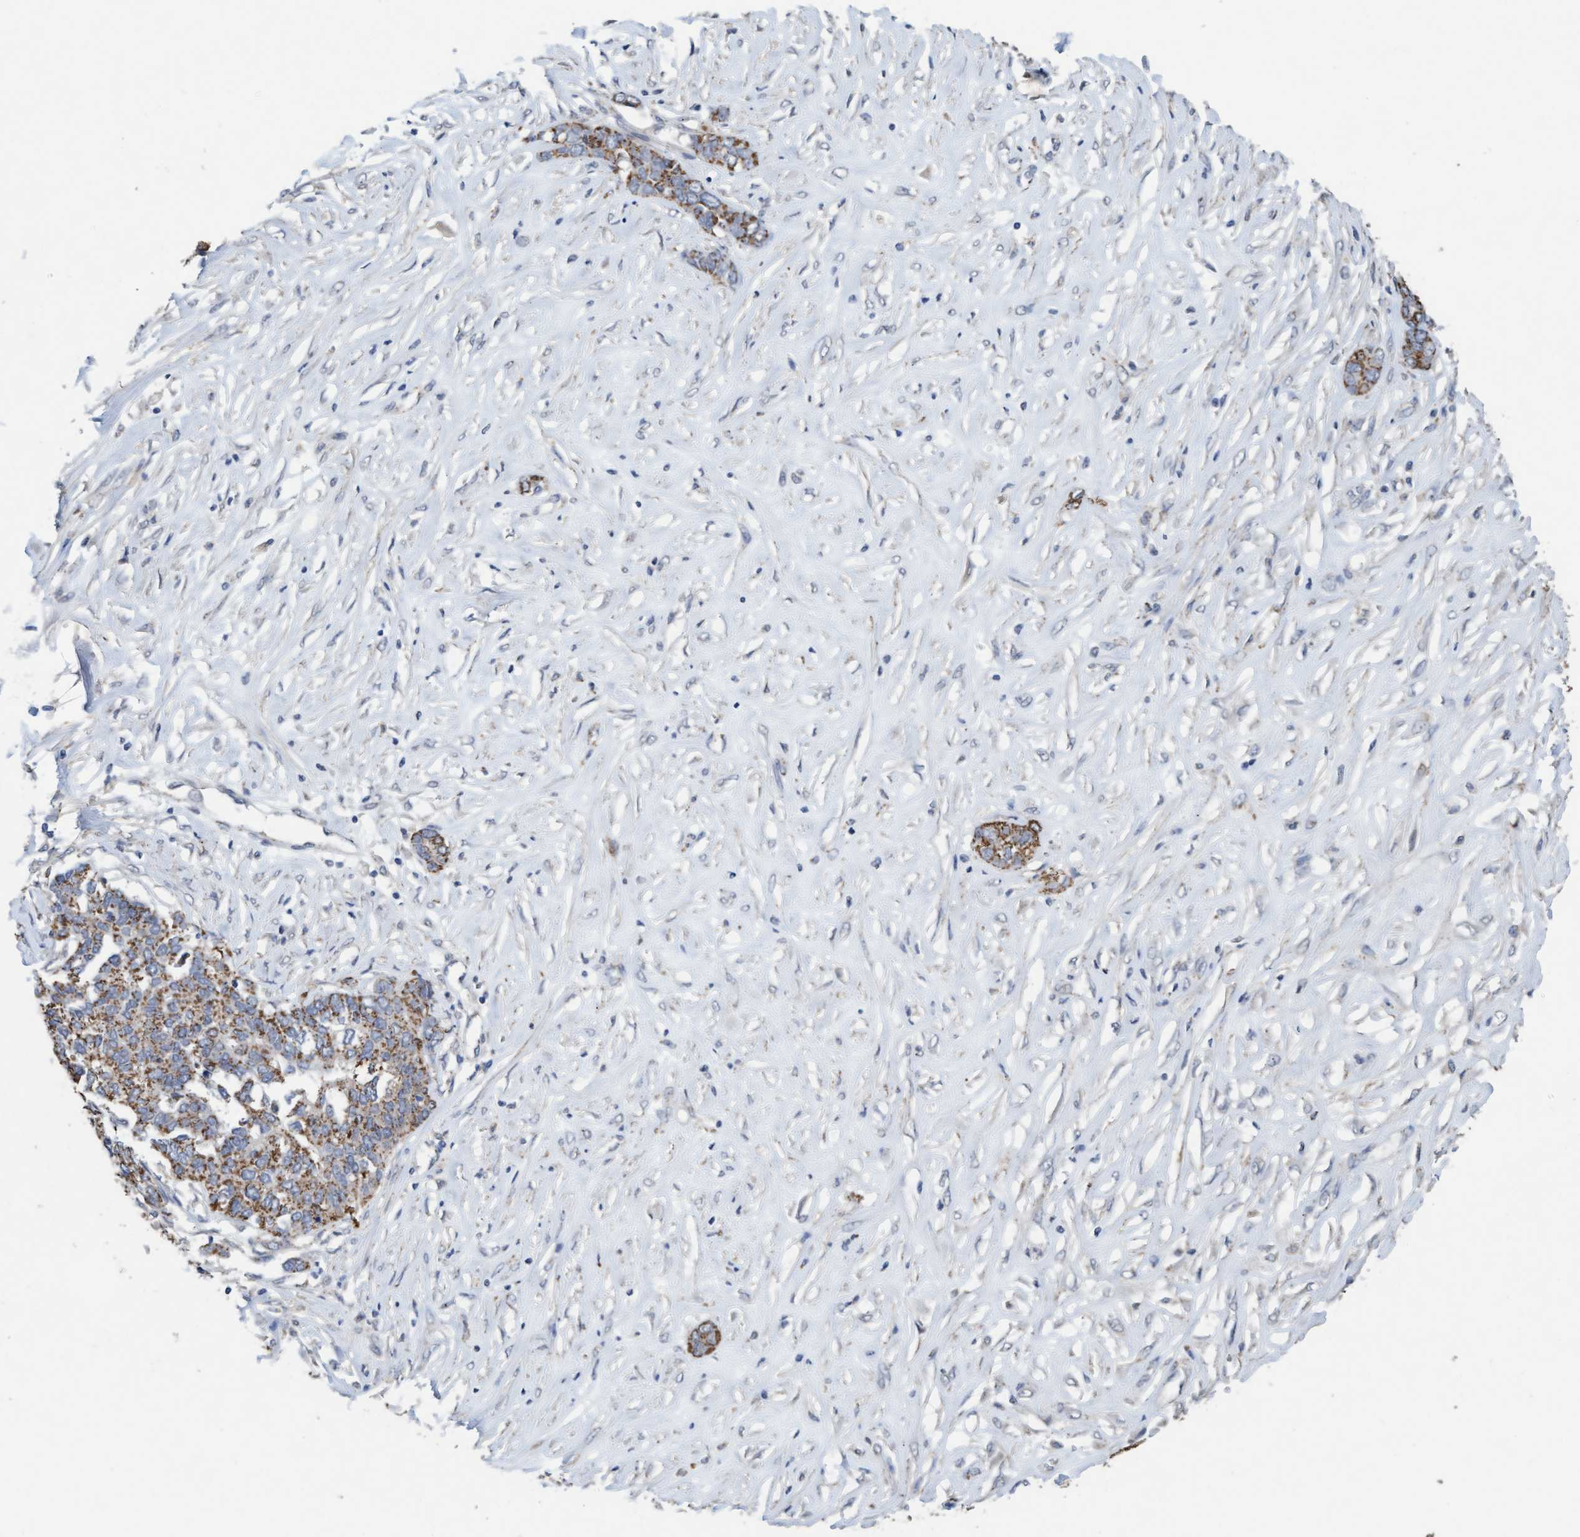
{"staining": {"intensity": "moderate", "quantity": ">75%", "location": "cytoplasmic/membranous"}, "tissue": "ovarian cancer", "cell_type": "Tumor cells", "image_type": "cancer", "snomed": [{"axis": "morphology", "description": "Cystadenocarcinoma, serous, NOS"}, {"axis": "topography", "description": "Ovary"}], "caption": "A histopathology image of human ovarian cancer (serous cystadenocarcinoma) stained for a protein displays moderate cytoplasmic/membranous brown staining in tumor cells. Immunohistochemistry stains the protein in brown and the nuclei are stained blue.", "gene": "VSIG8", "patient": {"sex": "female", "age": 44}}